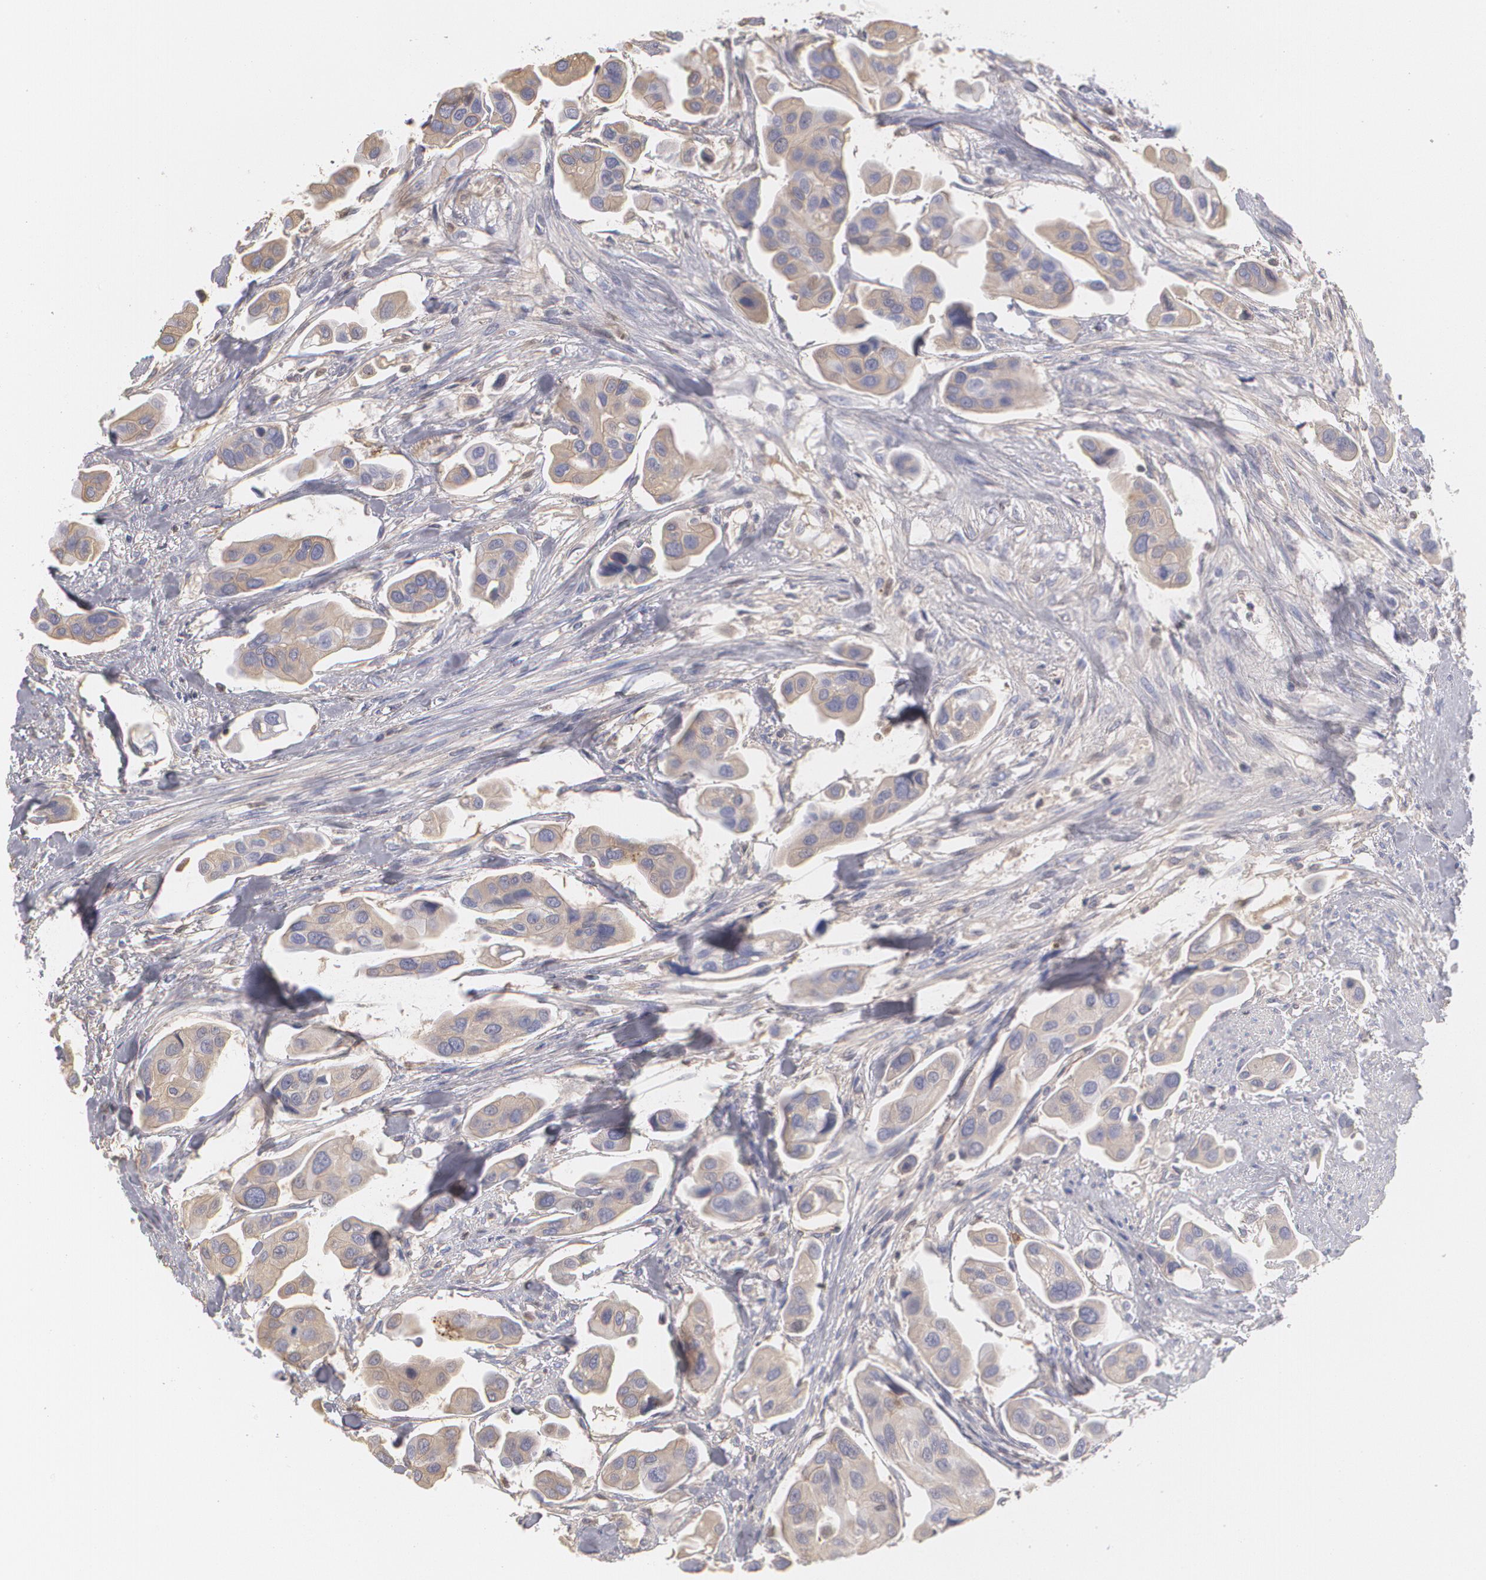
{"staining": {"intensity": "weak", "quantity": "25%-75%", "location": "cytoplasmic/membranous"}, "tissue": "urothelial cancer", "cell_type": "Tumor cells", "image_type": "cancer", "snomed": [{"axis": "morphology", "description": "Adenocarcinoma, NOS"}, {"axis": "topography", "description": "Urinary bladder"}], "caption": "This is an image of IHC staining of urothelial cancer, which shows weak expression in the cytoplasmic/membranous of tumor cells.", "gene": "SERPINA1", "patient": {"sex": "male", "age": 61}}